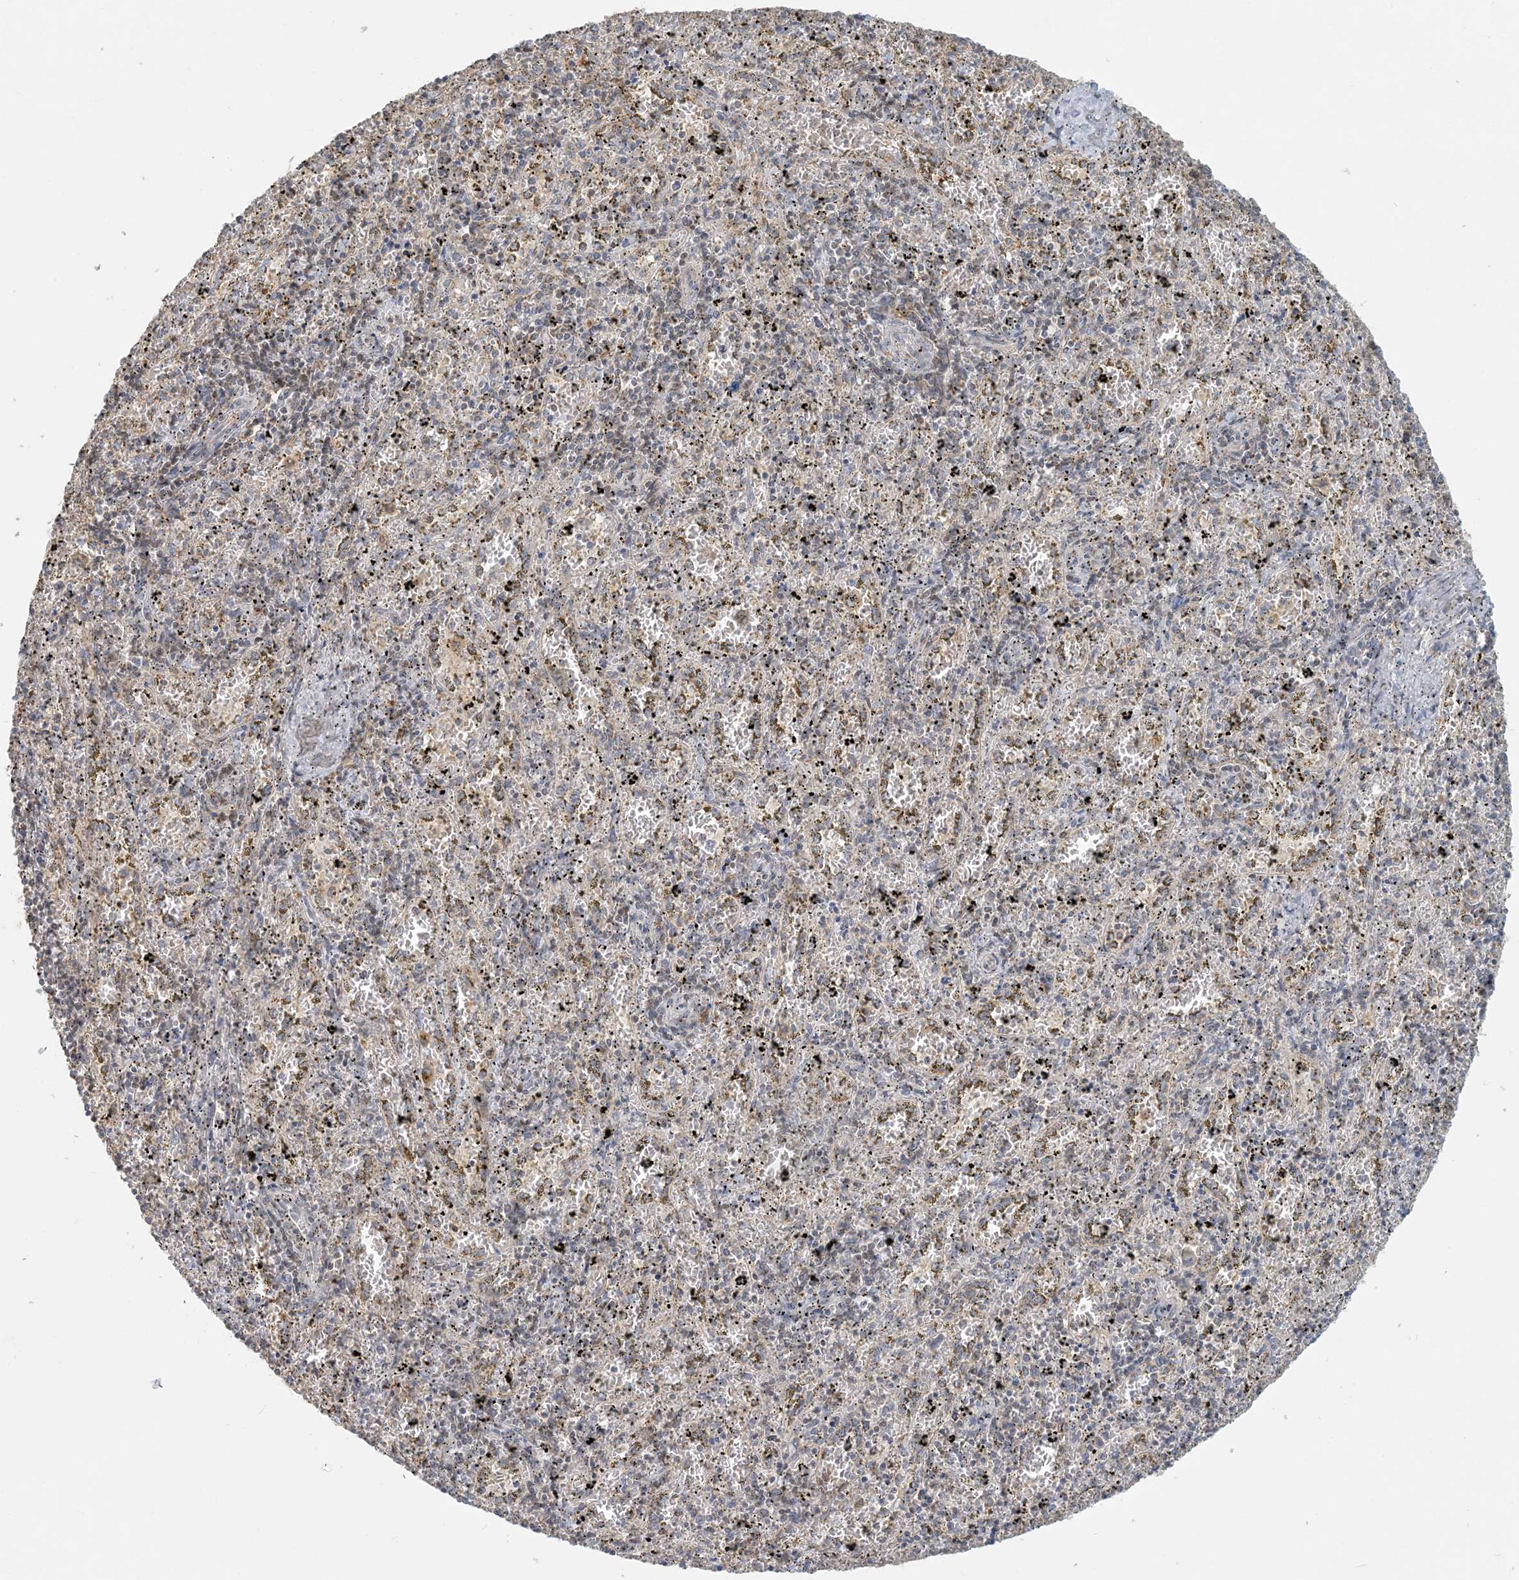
{"staining": {"intensity": "weak", "quantity": "25%-75%", "location": "cytoplasmic/membranous"}, "tissue": "spleen", "cell_type": "Cells in red pulp", "image_type": "normal", "snomed": [{"axis": "morphology", "description": "Normal tissue, NOS"}, {"axis": "topography", "description": "Spleen"}], "caption": "Immunohistochemical staining of benign human spleen exhibits low levels of weak cytoplasmic/membranous positivity in approximately 25%-75% of cells in red pulp.", "gene": "HACL1", "patient": {"sex": "male", "age": 11}}